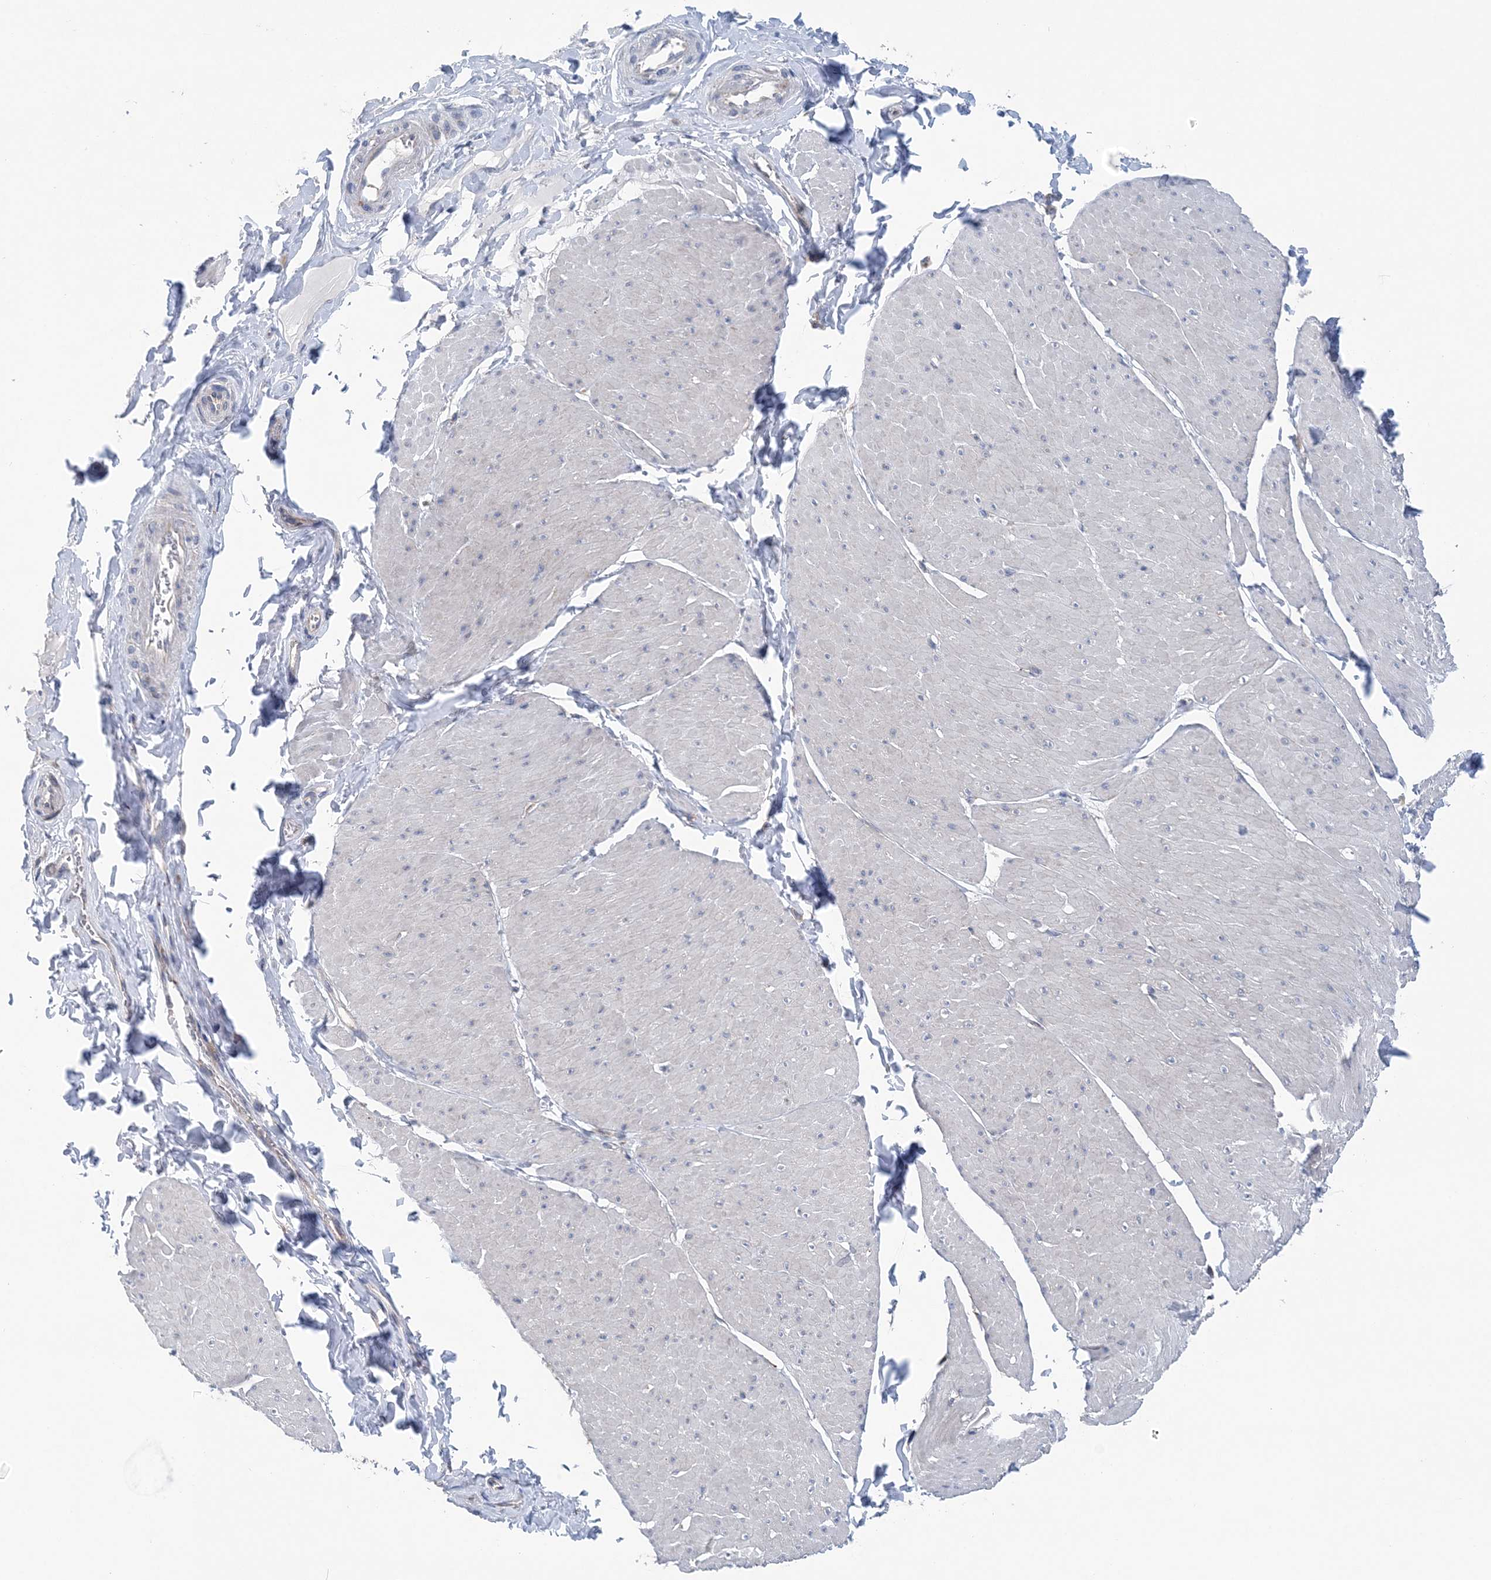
{"staining": {"intensity": "negative", "quantity": "none", "location": "none"}, "tissue": "smooth muscle", "cell_type": "Smooth muscle cells", "image_type": "normal", "snomed": [{"axis": "morphology", "description": "Urothelial carcinoma, High grade"}, {"axis": "topography", "description": "Urinary bladder"}], "caption": "Immunohistochemistry (IHC) image of unremarkable smooth muscle stained for a protein (brown), which demonstrates no positivity in smooth muscle cells. The staining is performed using DAB (3,3'-diaminobenzidine) brown chromogen with nuclei counter-stained in using hematoxylin.", "gene": "COPE", "patient": {"sex": "male", "age": 46}}